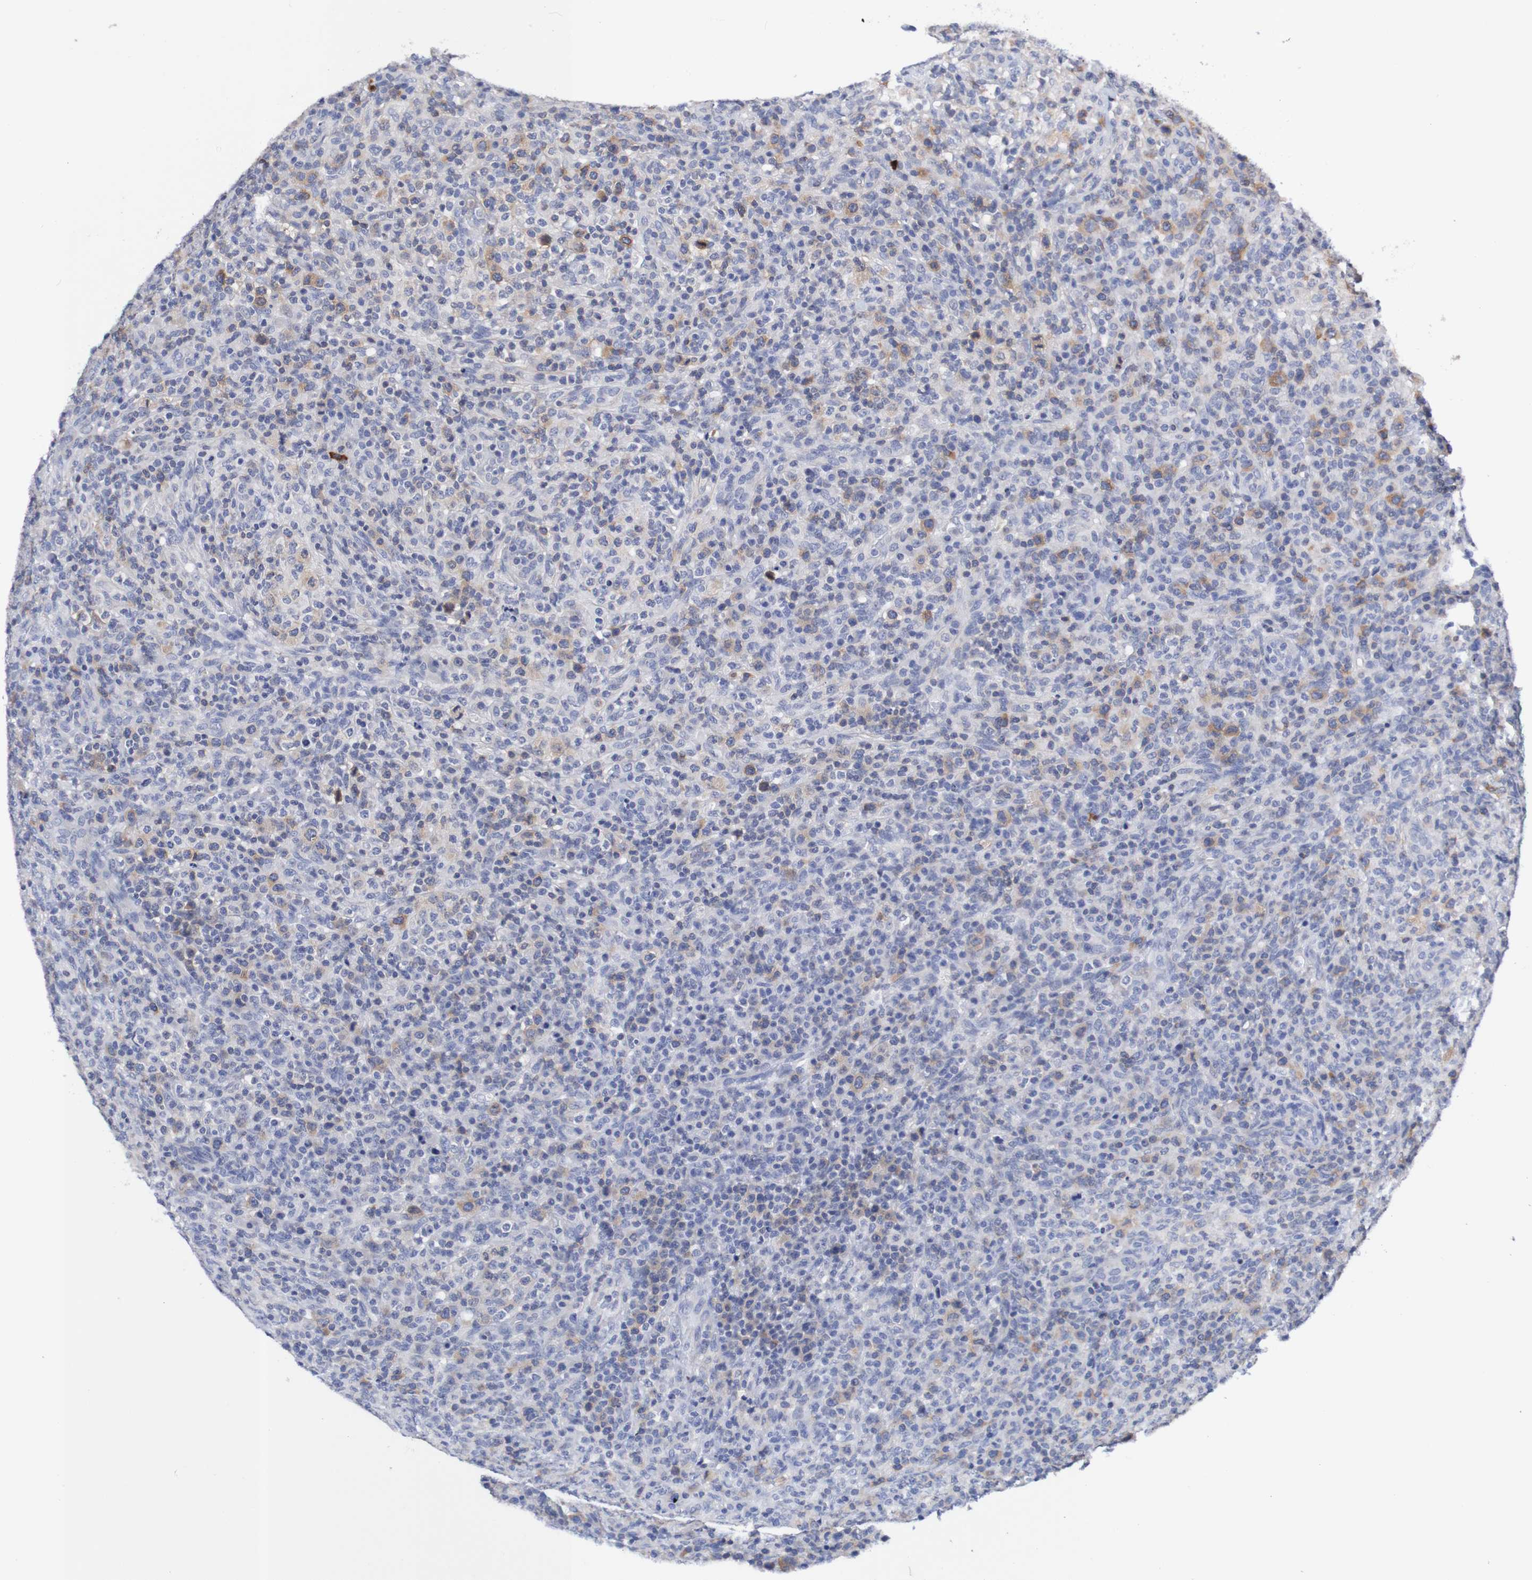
{"staining": {"intensity": "moderate", "quantity": "<25%", "location": "cytoplasmic/membranous"}, "tissue": "lymphoma", "cell_type": "Tumor cells", "image_type": "cancer", "snomed": [{"axis": "morphology", "description": "Malignant lymphoma, non-Hodgkin's type, High grade"}, {"axis": "topography", "description": "Lymph node"}], "caption": "Moderate cytoplasmic/membranous expression for a protein is seen in about <25% of tumor cells of lymphoma using IHC.", "gene": "ACVR1C", "patient": {"sex": "female", "age": 76}}